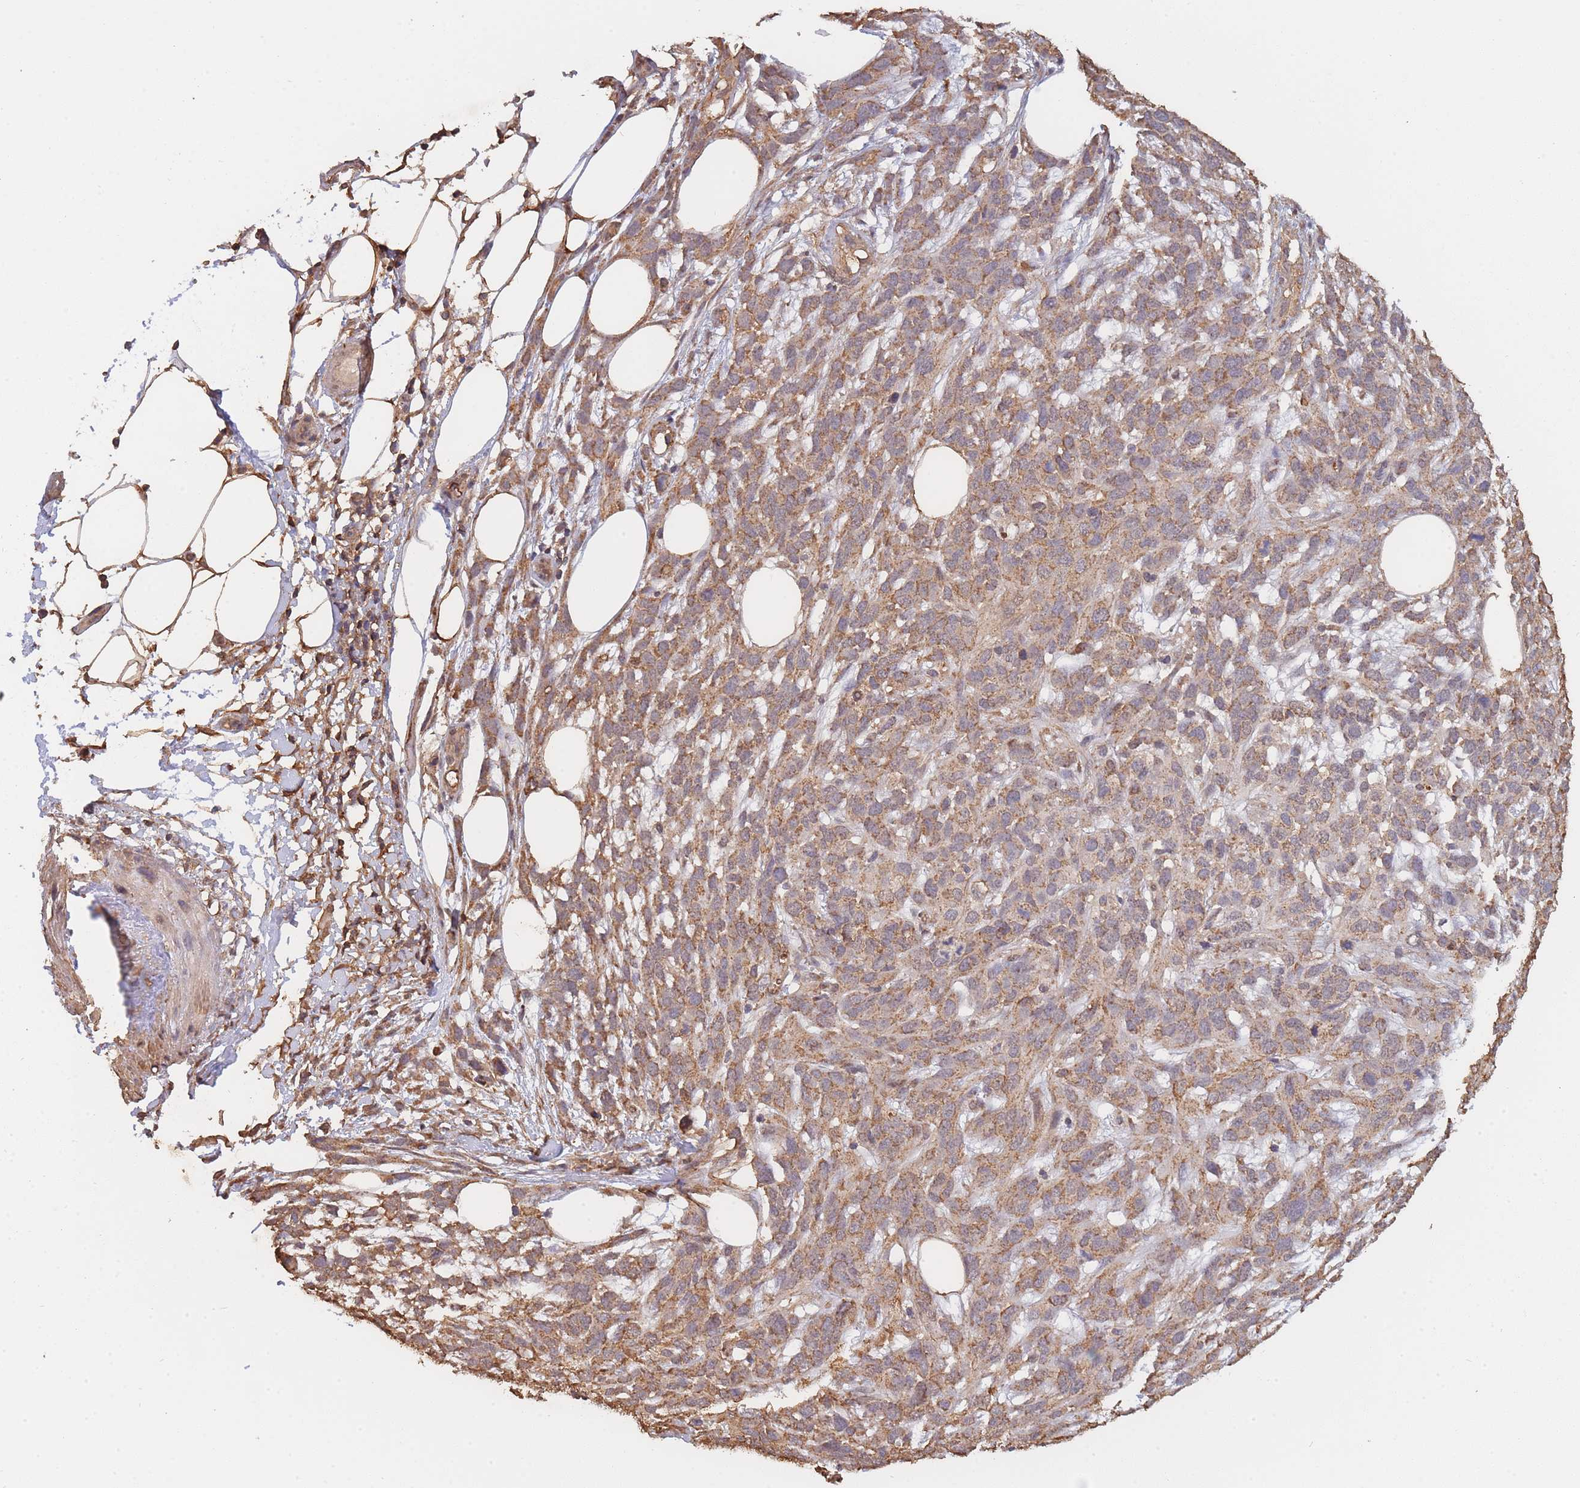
{"staining": {"intensity": "weak", "quantity": ">75%", "location": "cytoplasmic/membranous"}, "tissue": "melanoma", "cell_type": "Tumor cells", "image_type": "cancer", "snomed": [{"axis": "morphology", "description": "Normal morphology"}, {"axis": "morphology", "description": "Malignant melanoma, NOS"}, {"axis": "topography", "description": "Skin"}], "caption": "The micrograph exhibits immunohistochemical staining of malignant melanoma. There is weak cytoplasmic/membranous staining is seen in approximately >75% of tumor cells. (DAB IHC, brown staining for protein, blue staining for nuclei).", "gene": "METRN", "patient": {"sex": "female", "age": 72}}